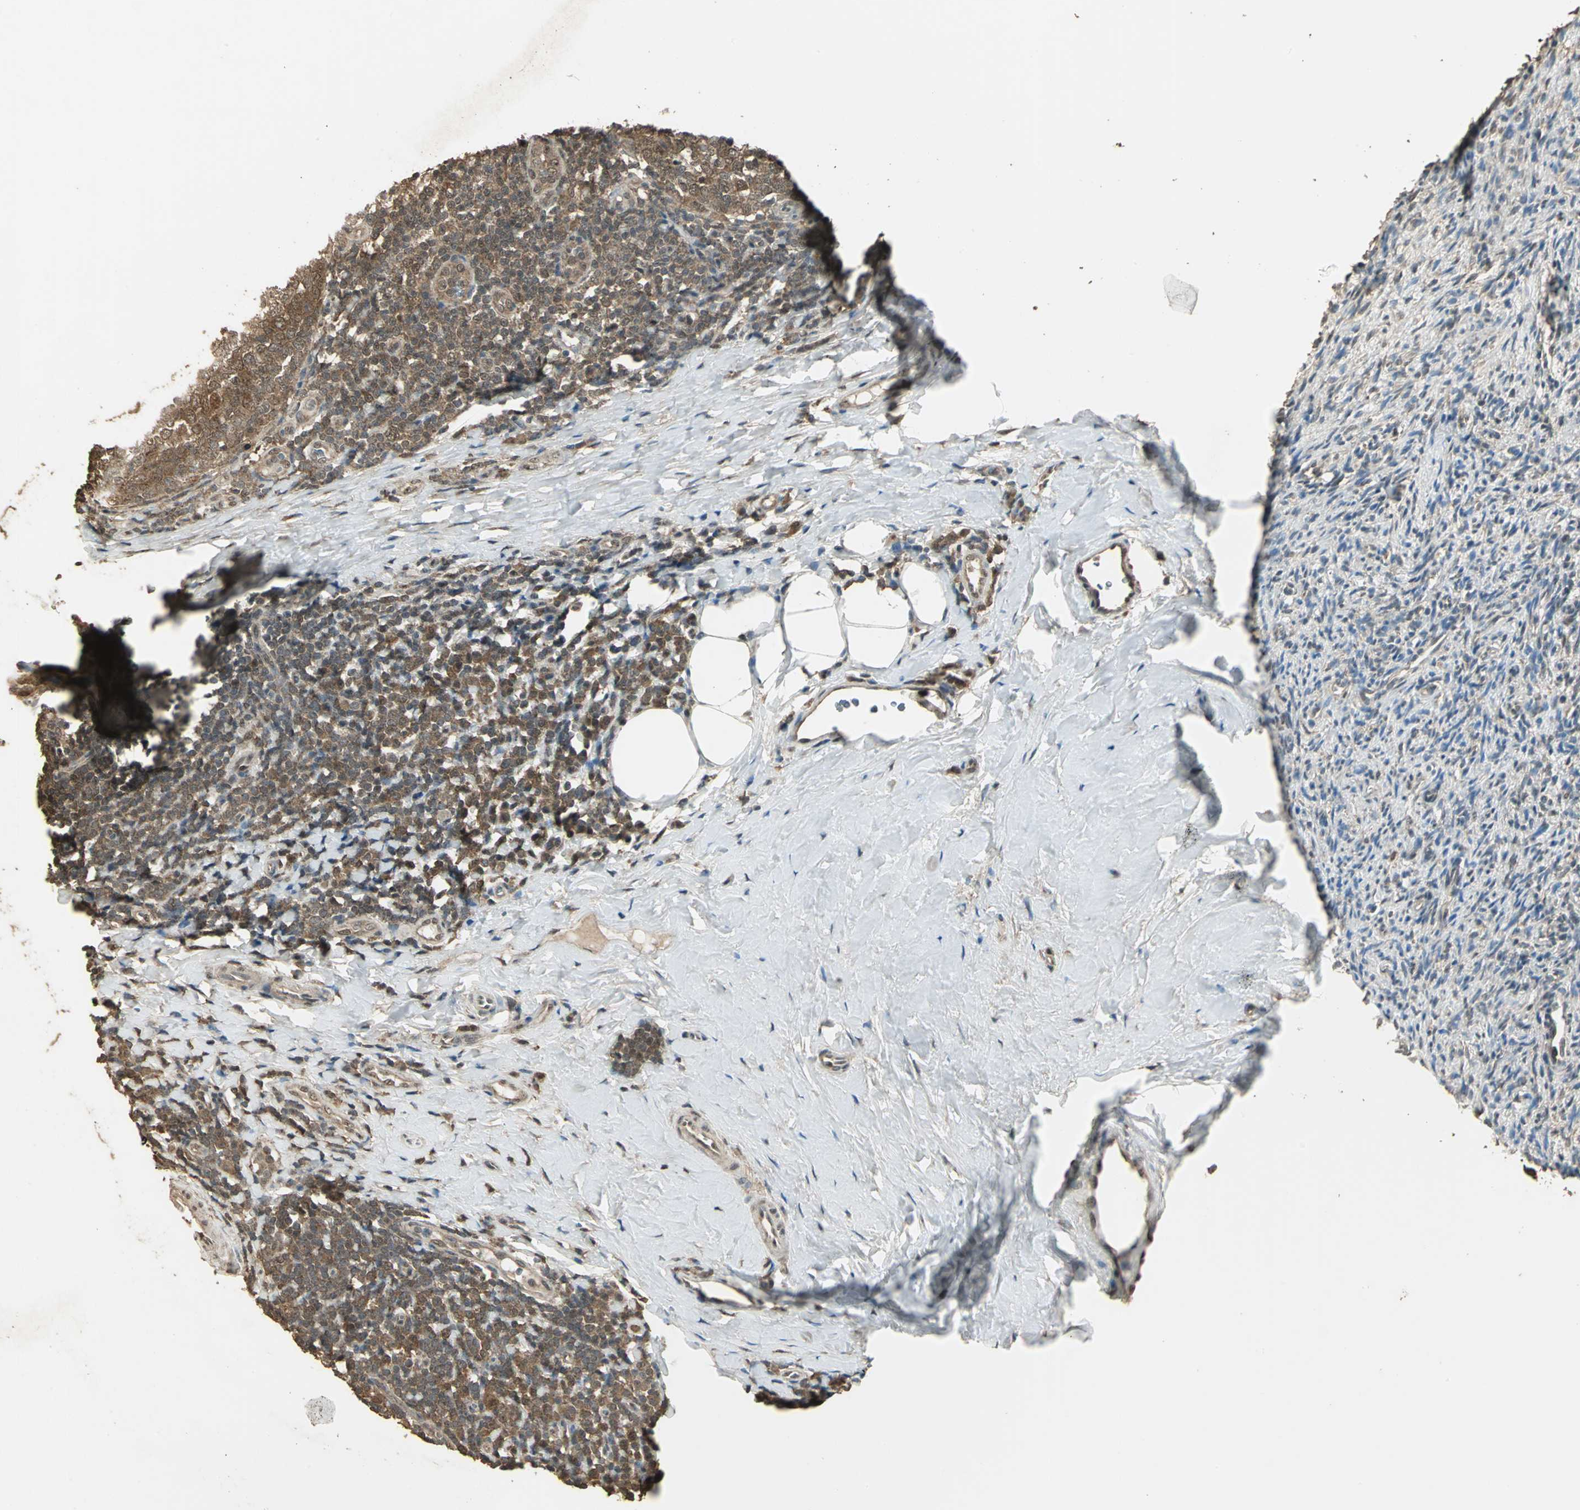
{"staining": {"intensity": "weak", "quantity": "25%-75%", "location": "cytoplasmic/membranous"}, "tissue": "ovary", "cell_type": "Follicle cells", "image_type": "normal", "snomed": [{"axis": "morphology", "description": "Normal tissue, NOS"}, {"axis": "topography", "description": "Ovary"}], "caption": "Unremarkable ovary exhibits weak cytoplasmic/membranous staining in about 25%-75% of follicle cells, visualized by immunohistochemistry.", "gene": "UCHL5", "patient": {"sex": "female", "age": 33}}